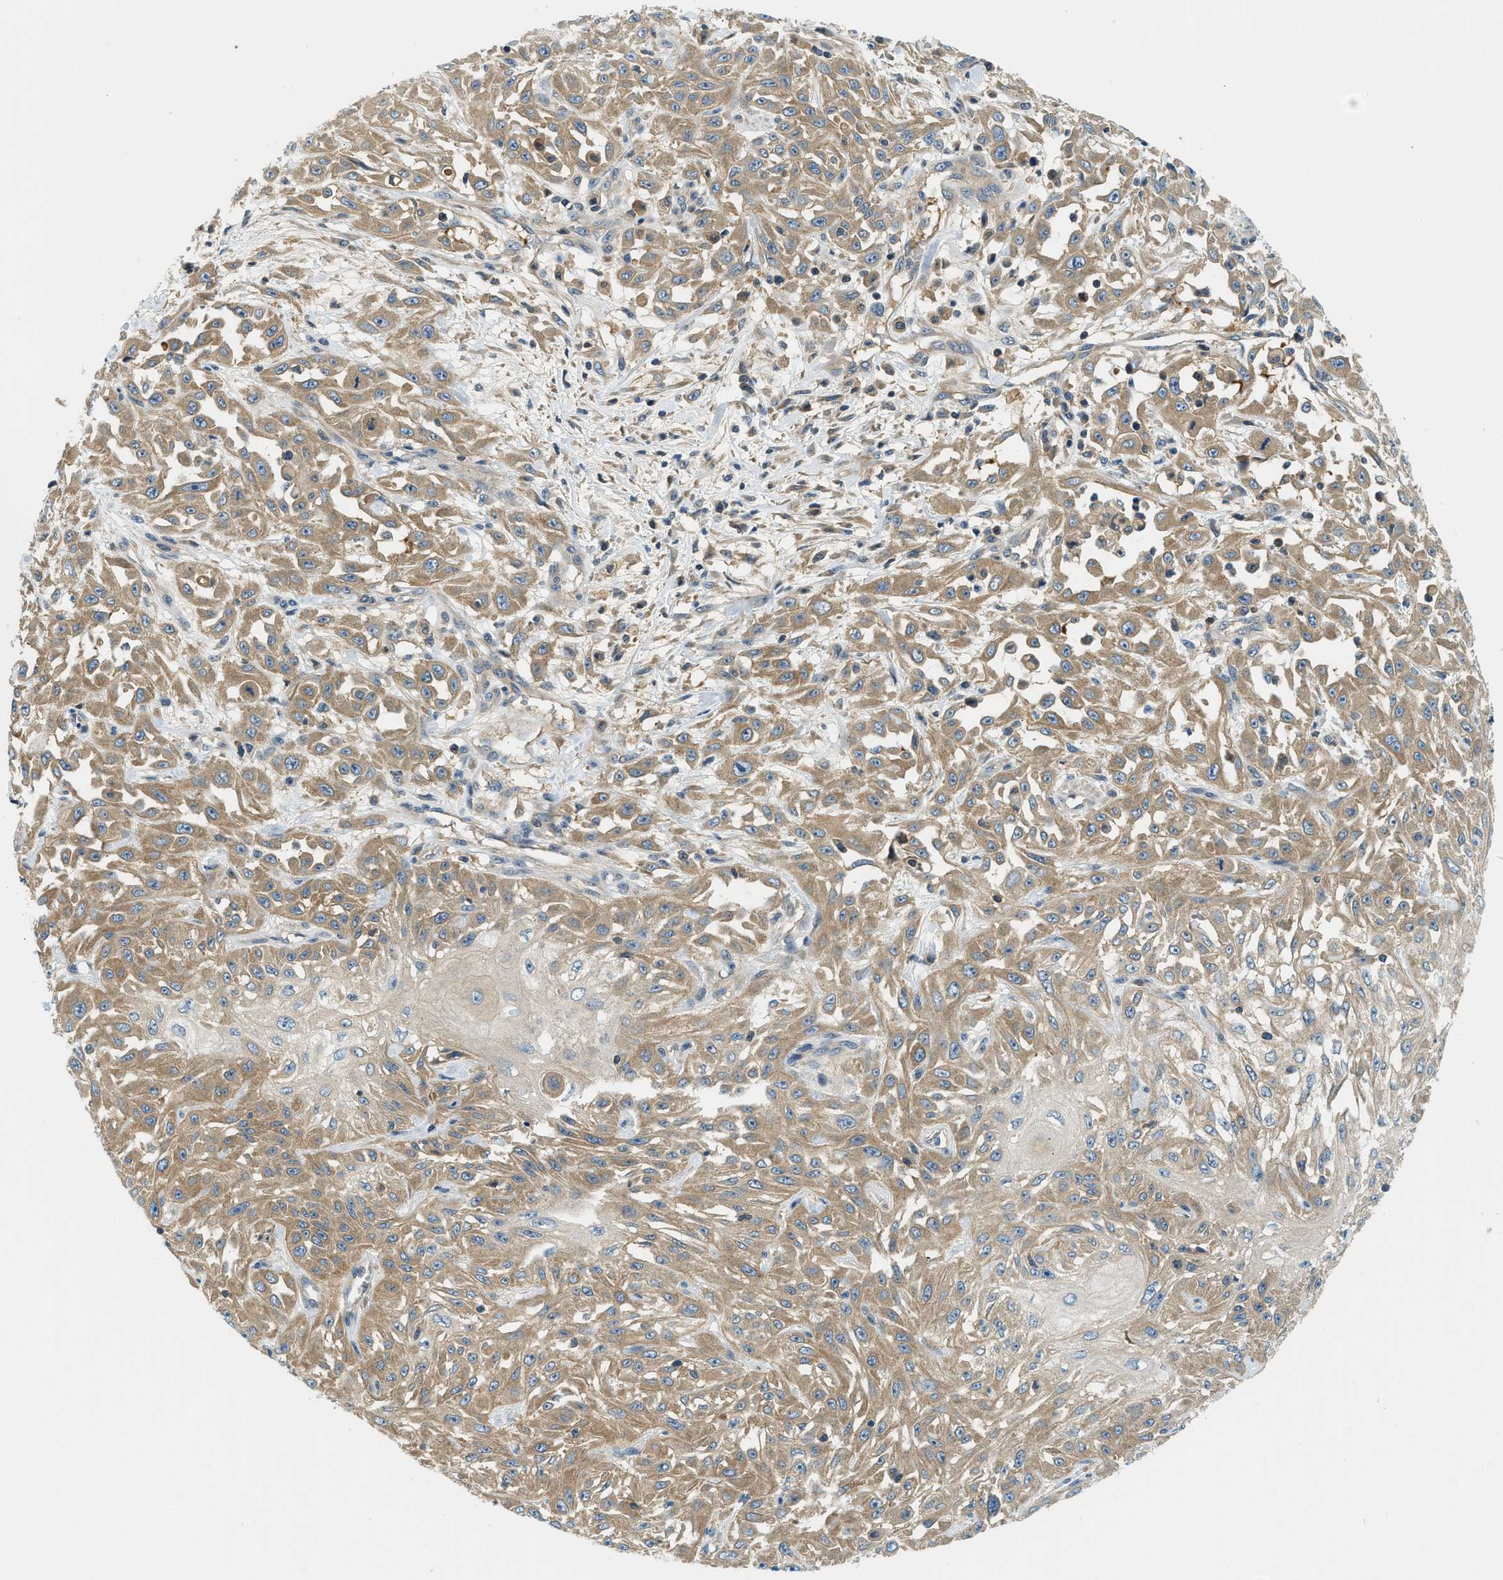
{"staining": {"intensity": "moderate", "quantity": ">75%", "location": "cytoplasmic/membranous"}, "tissue": "skin cancer", "cell_type": "Tumor cells", "image_type": "cancer", "snomed": [{"axis": "morphology", "description": "Squamous cell carcinoma, NOS"}, {"axis": "morphology", "description": "Squamous cell carcinoma, metastatic, NOS"}, {"axis": "topography", "description": "Skin"}, {"axis": "topography", "description": "Lymph node"}], "caption": "Immunohistochemistry staining of skin cancer (squamous cell carcinoma), which demonstrates medium levels of moderate cytoplasmic/membranous expression in approximately >75% of tumor cells indicating moderate cytoplasmic/membranous protein expression. The staining was performed using DAB (brown) for protein detection and nuclei were counterstained in hematoxylin (blue).", "gene": "KCNK1", "patient": {"sex": "male", "age": 75}}